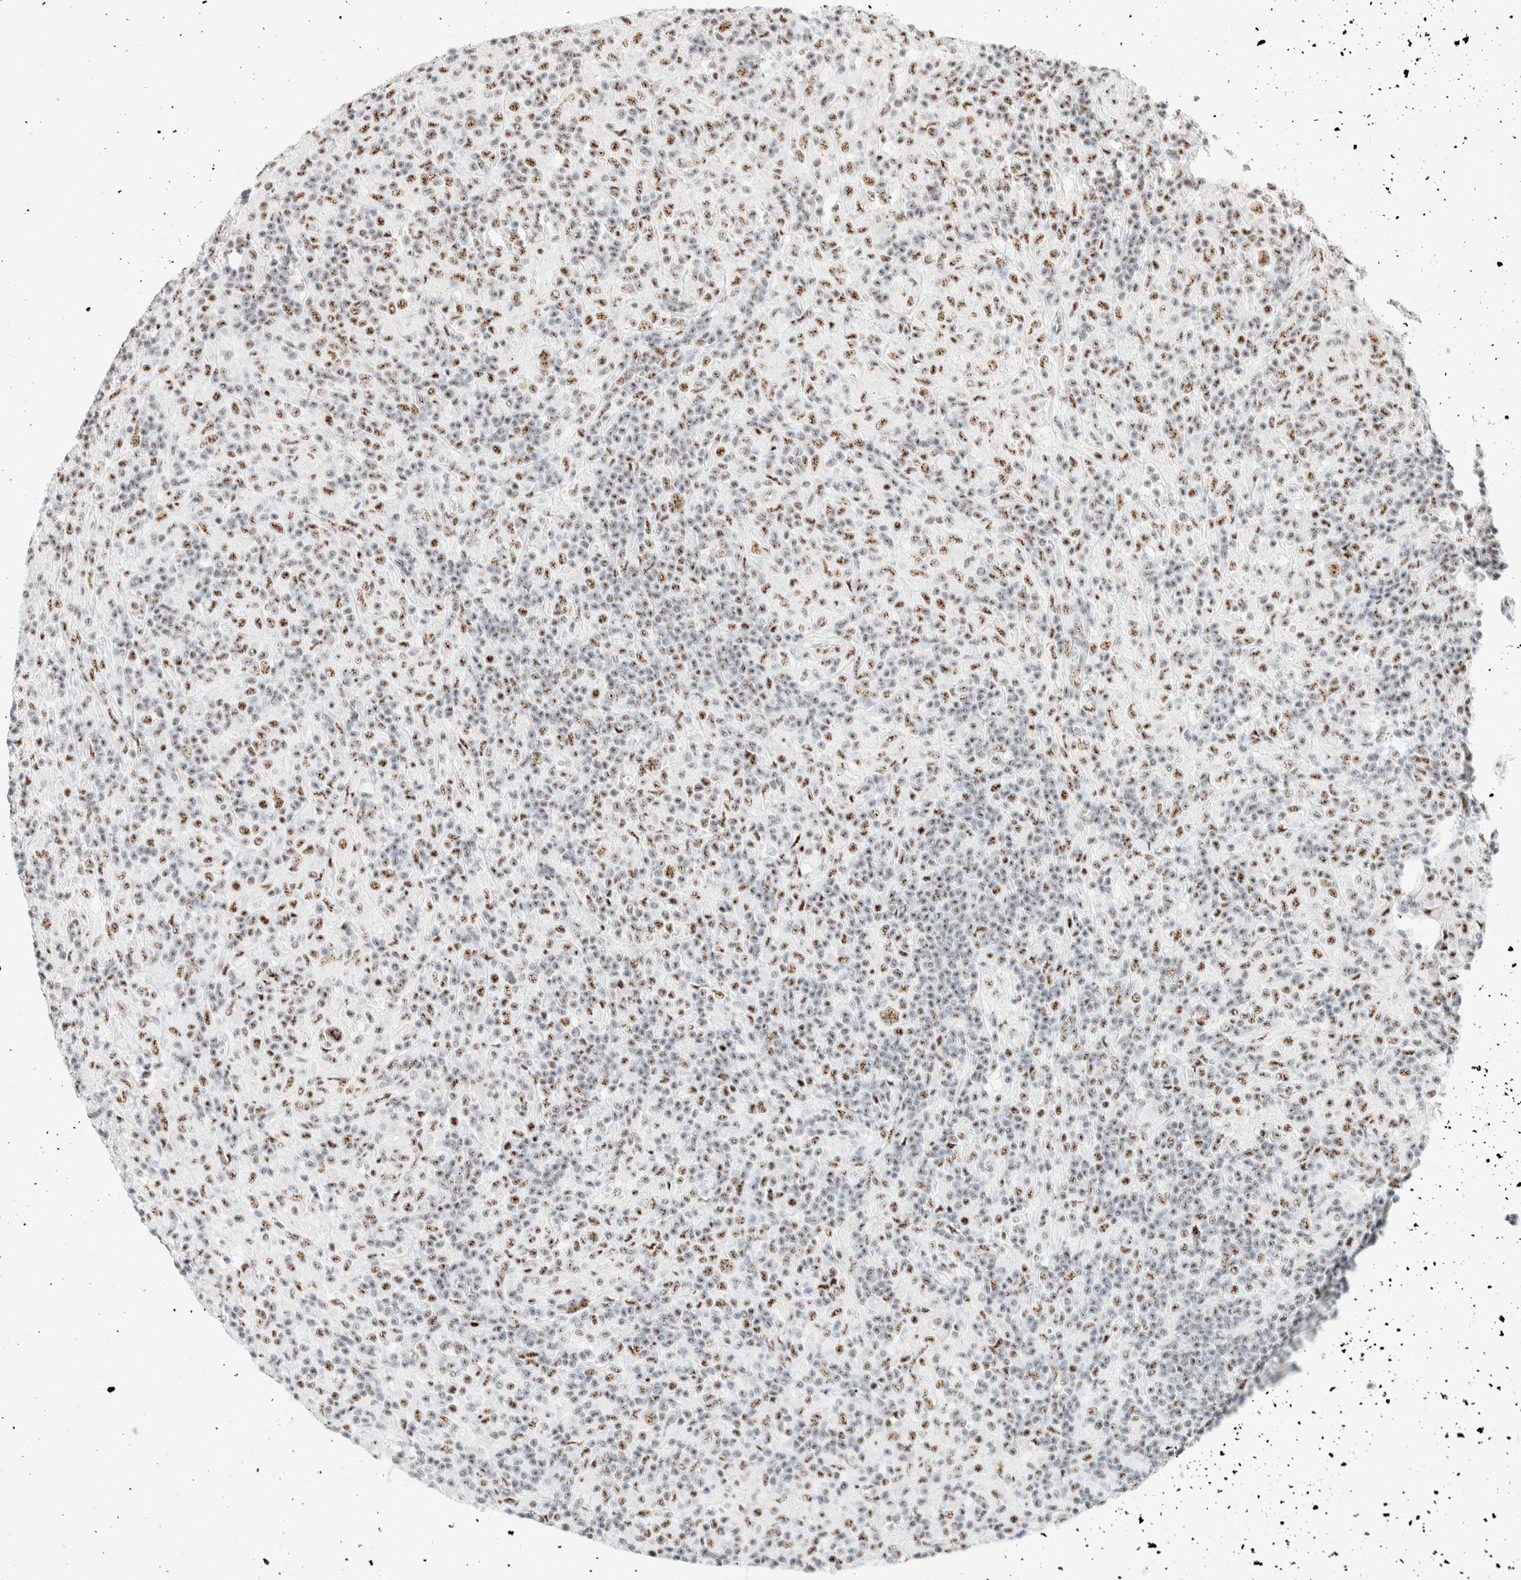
{"staining": {"intensity": "moderate", "quantity": ">75%", "location": "nuclear"}, "tissue": "lymphoma", "cell_type": "Tumor cells", "image_type": "cancer", "snomed": [{"axis": "morphology", "description": "Hodgkin's disease, NOS"}, {"axis": "topography", "description": "Lymph node"}], "caption": "About >75% of tumor cells in human Hodgkin's disease reveal moderate nuclear protein expression as visualized by brown immunohistochemical staining.", "gene": "SON", "patient": {"sex": "male", "age": 70}}